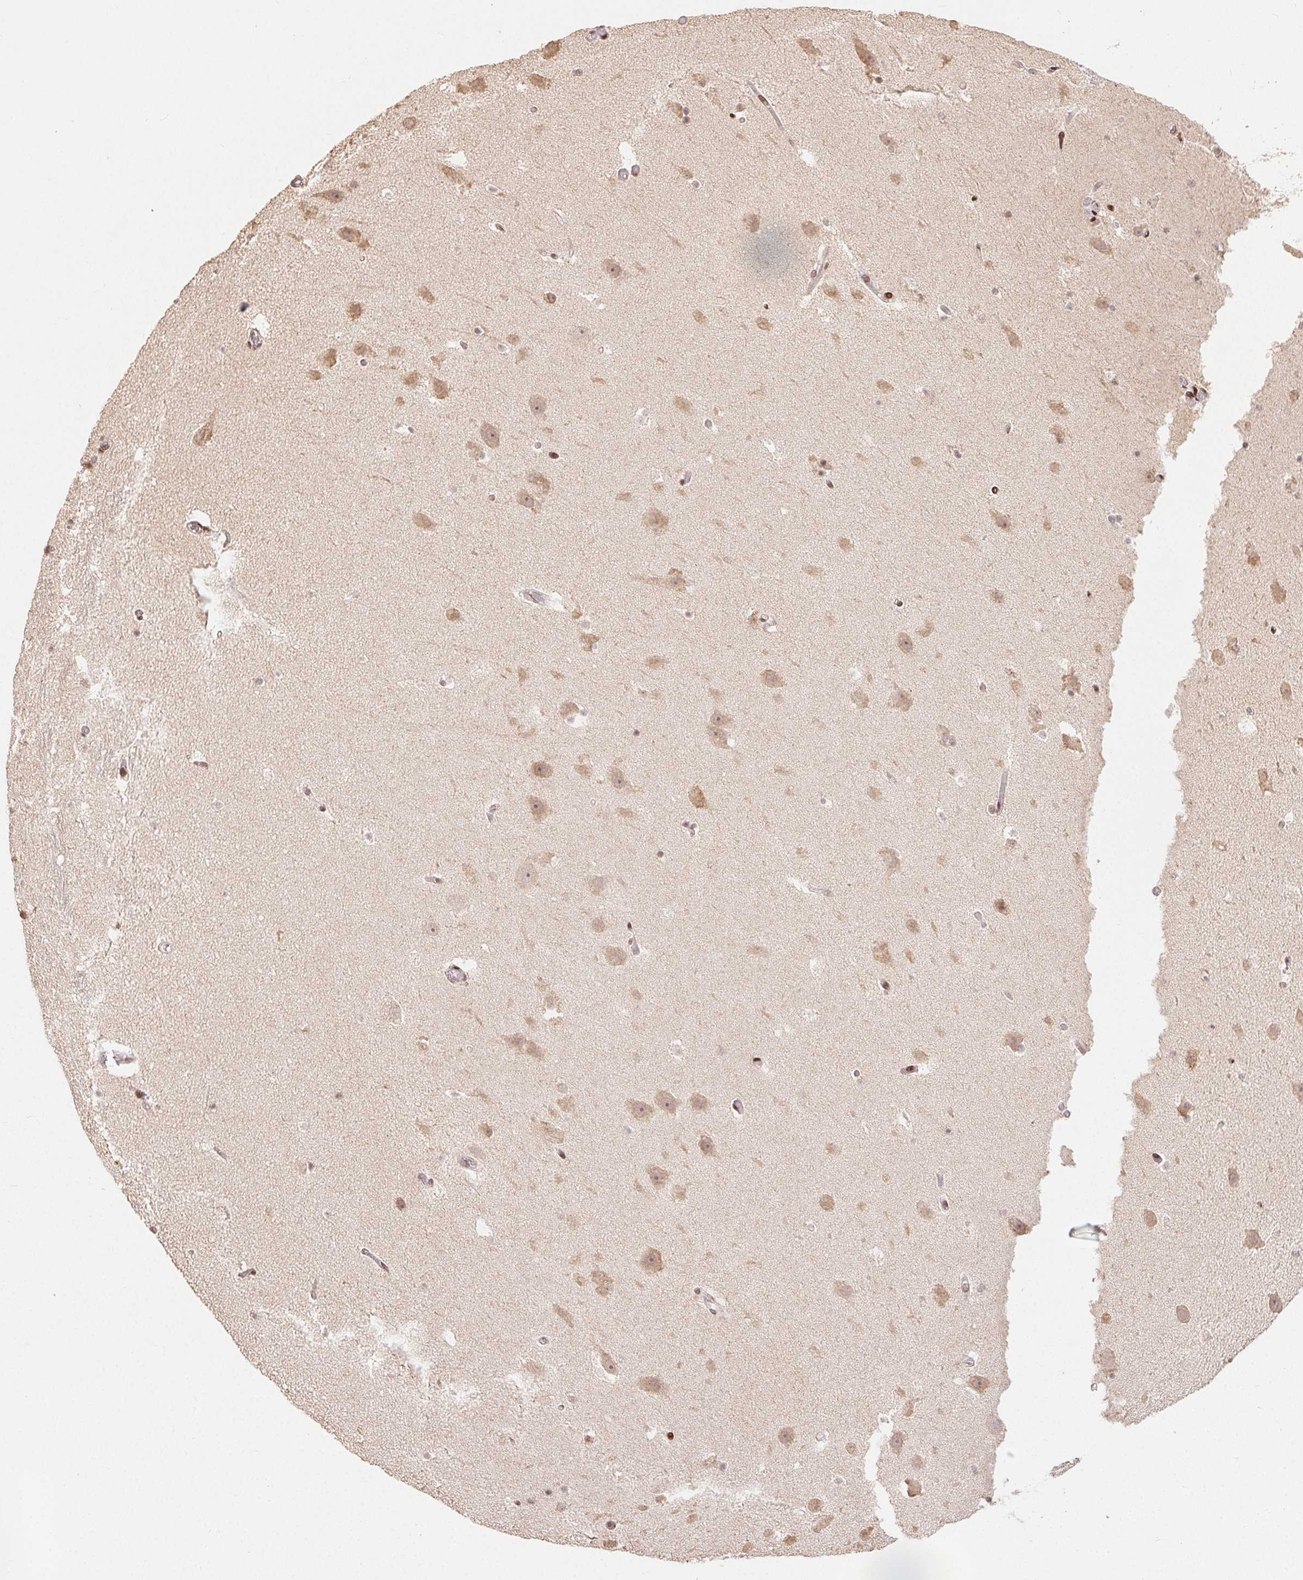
{"staining": {"intensity": "weak", "quantity": "<25%", "location": "cytoplasmic/membranous"}, "tissue": "hippocampus", "cell_type": "Glial cells", "image_type": "normal", "snomed": [{"axis": "morphology", "description": "Normal tissue, NOS"}, {"axis": "topography", "description": "Hippocampus"}], "caption": "Immunohistochemistry of unremarkable hippocampus demonstrates no expression in glial cells.", "gene": "MAPKAPK2", "patient": {"sex": "male", "age": 26}}